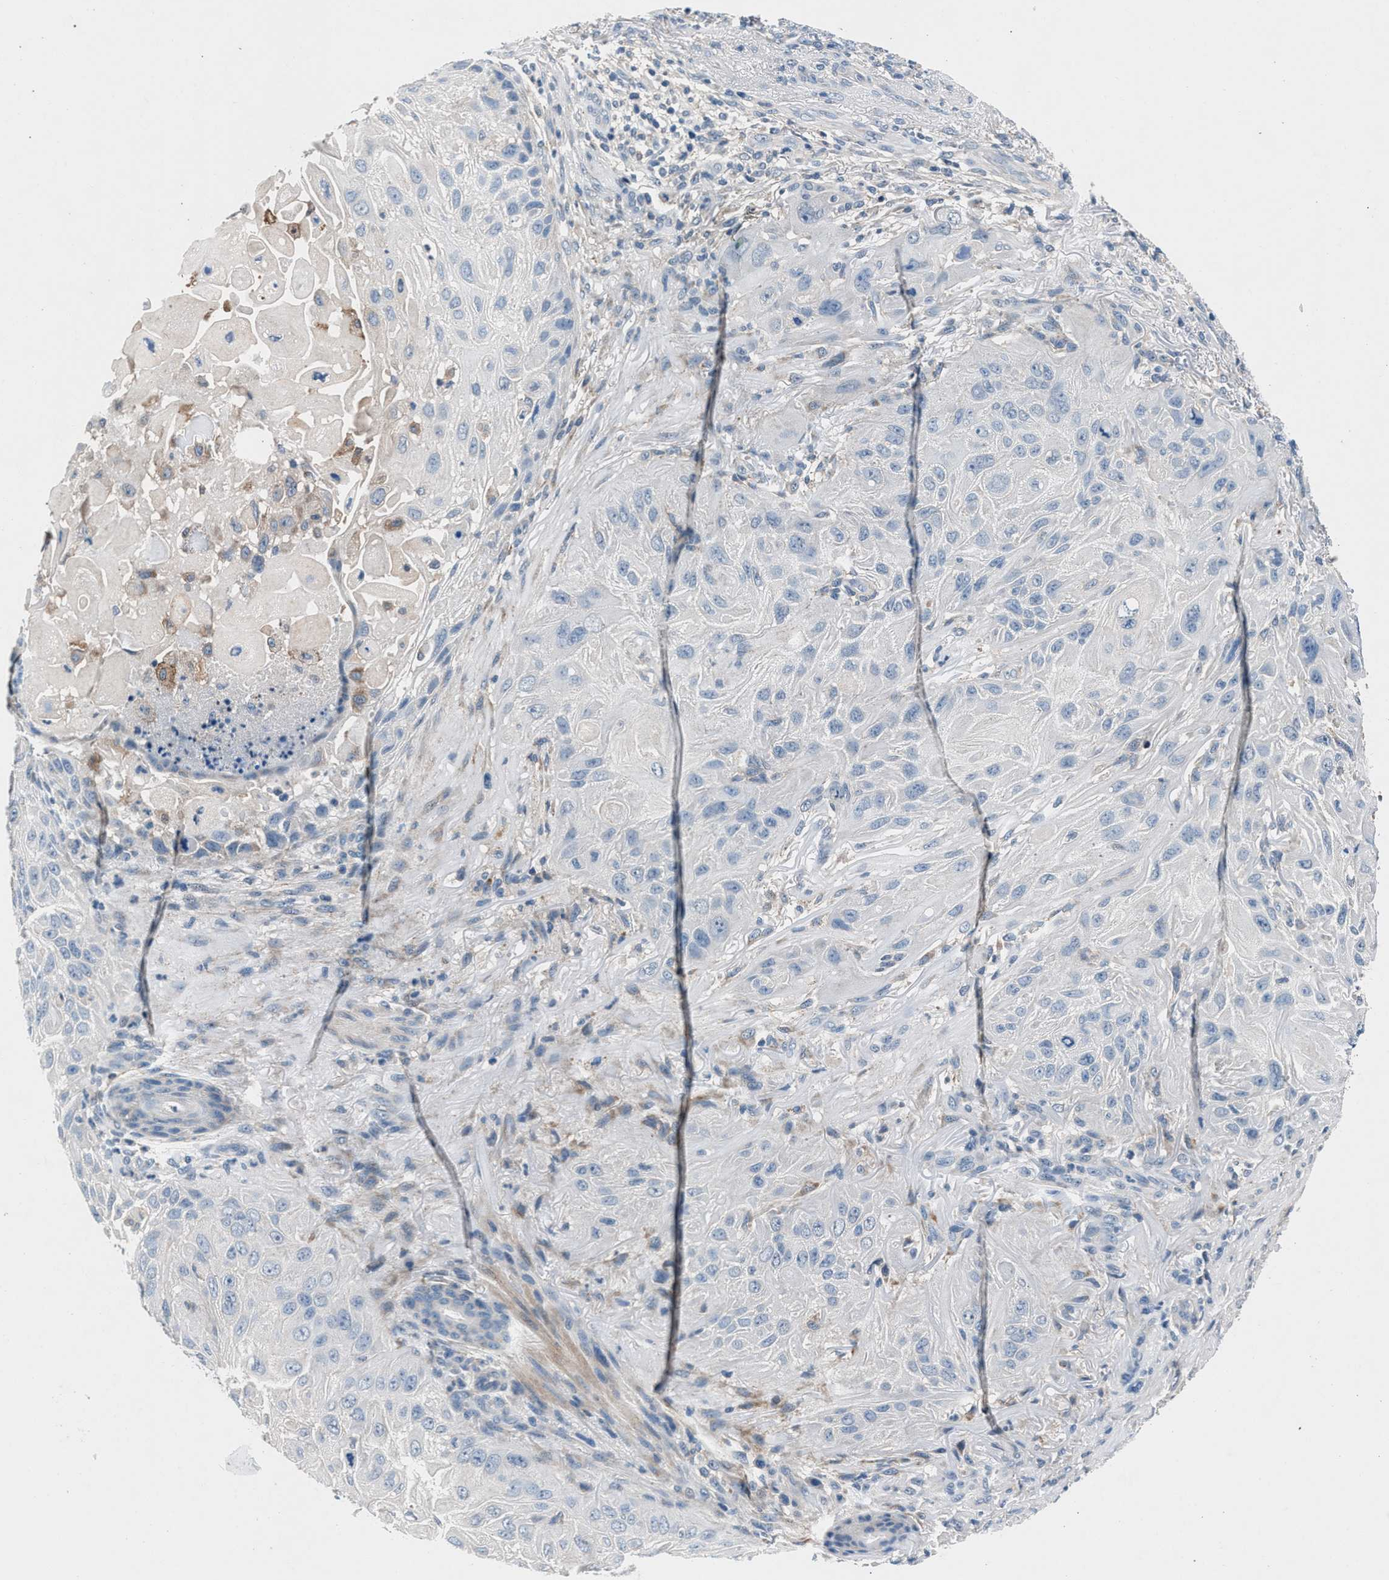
{"staining": {"intensity": "negative", "quantity": "none", "location": "none"}, "tissue": "skin cancer", "cell_type": "Tumor cells", "image_type": "cancer", "snomed": [{"axis": "morphology", "description": "Squamous cell carcinoma, NOS"}, {"axis": "topography", "description": "Skin"}], "caption": "Image shows no significant protein staining in tumor cells of skin squamous cell carcinoma.", "gene": "DENND6B", "patient": {"sex": "female", "age": 77}}